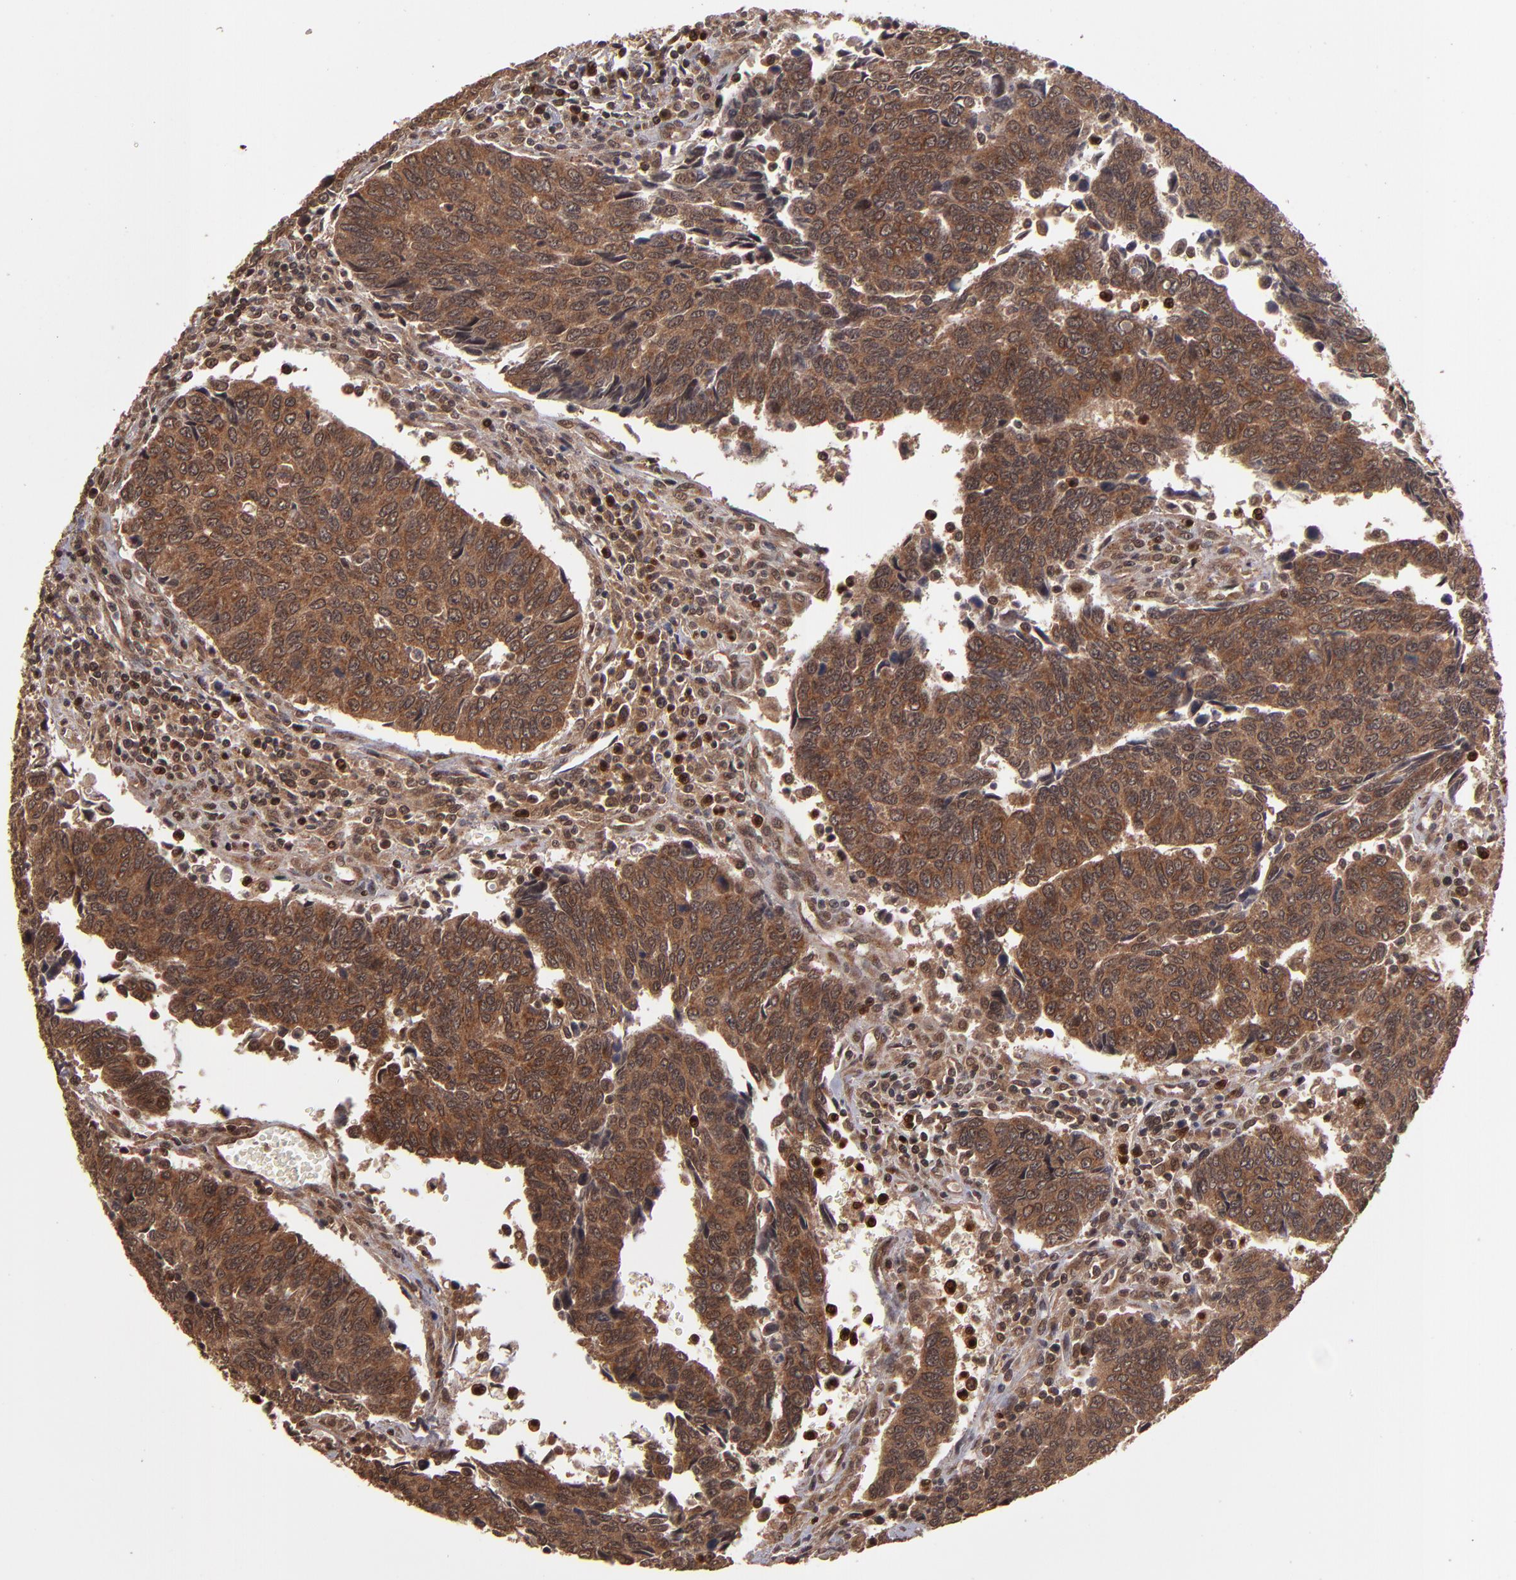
{"staining": {"intensity": "strong", "quantity": ">75%", "location": "cytoplasmic/membranous"}, "tissue": "urothelial cancer", "cell_type": "Tumor cells", "image_type": "cancer", "snomed": [{"axis": "morphology", "description": "Urothelial carcinoma, High grade"}, {"axis": "topography", "description": "Urinary bladder"}], "caption": "Protein expression analysis of urothelial cancer shows strong cytoplasmic/membranous staining in approximately >75% of tumor cells. (Stains: DAB in brown, nuclei in blue, Microscopy: brightfield microscopy at high magnification).", "gene": "NFE2L2", "patient": {"sex": "male", "age": 86}}